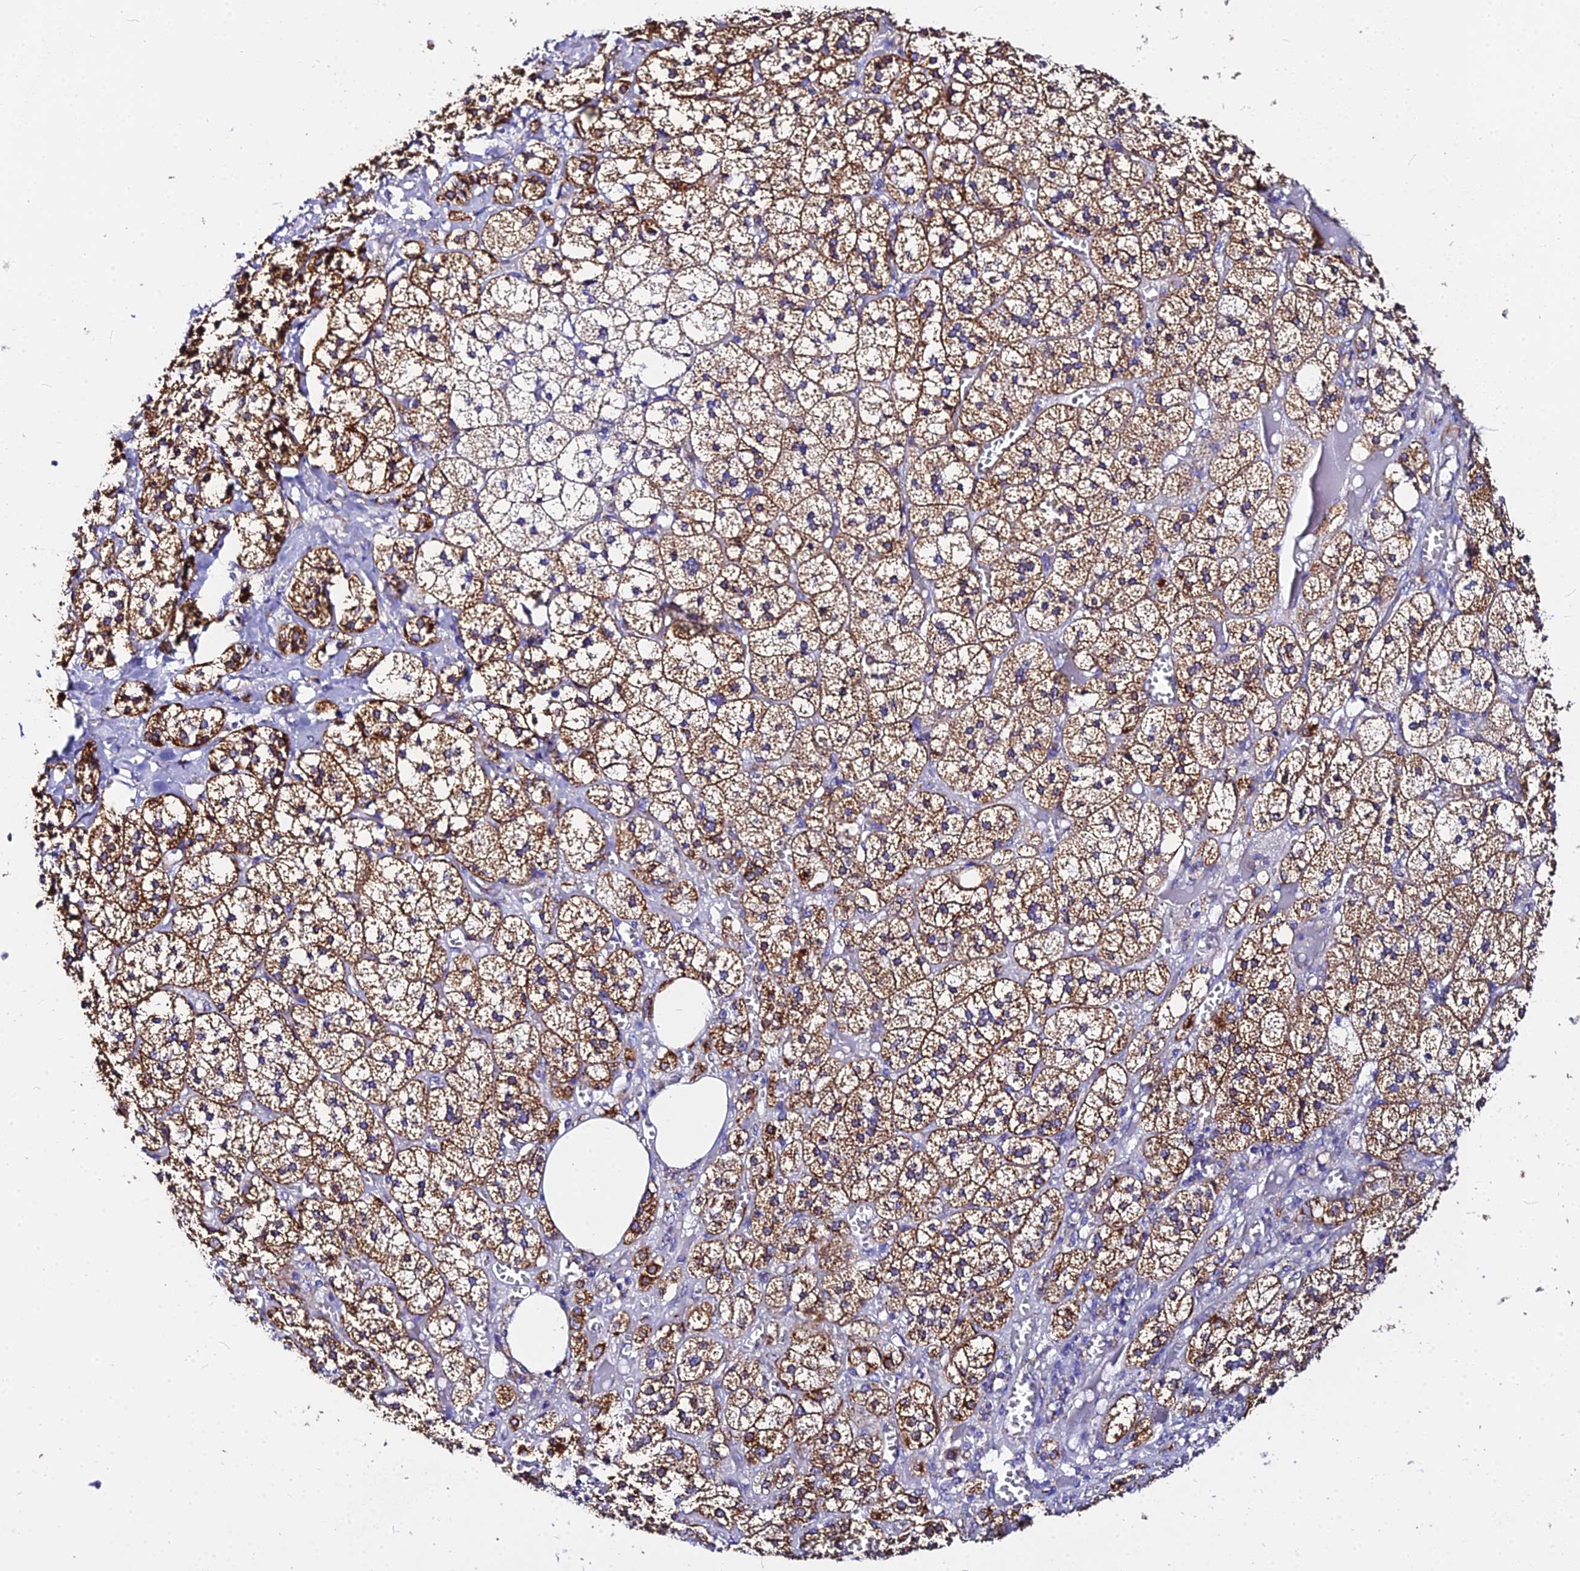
{"staining": {"intensity": "strong", "quantity": ">75%", "location": "cytoplasmic/membranous"}, "tissue": "adrenal gland", "cell_type": "Glandular cells", "image_type": "normal", "snomed": [{"axis": "morphology", "description": "Normal tissue, NOS"}, {"axis": "topography", "description": "Adrenal gland"}], "caption": "An immunohistochemistry (IHC) micrograph of unremarkable tissue is shown. Protein staining in brown highlights strong cytoplasmic/membranous positivity in adrenal gland within glandular cells.", "gene": "ZNF573", "patient": {"sex": "female", "age": 61}}